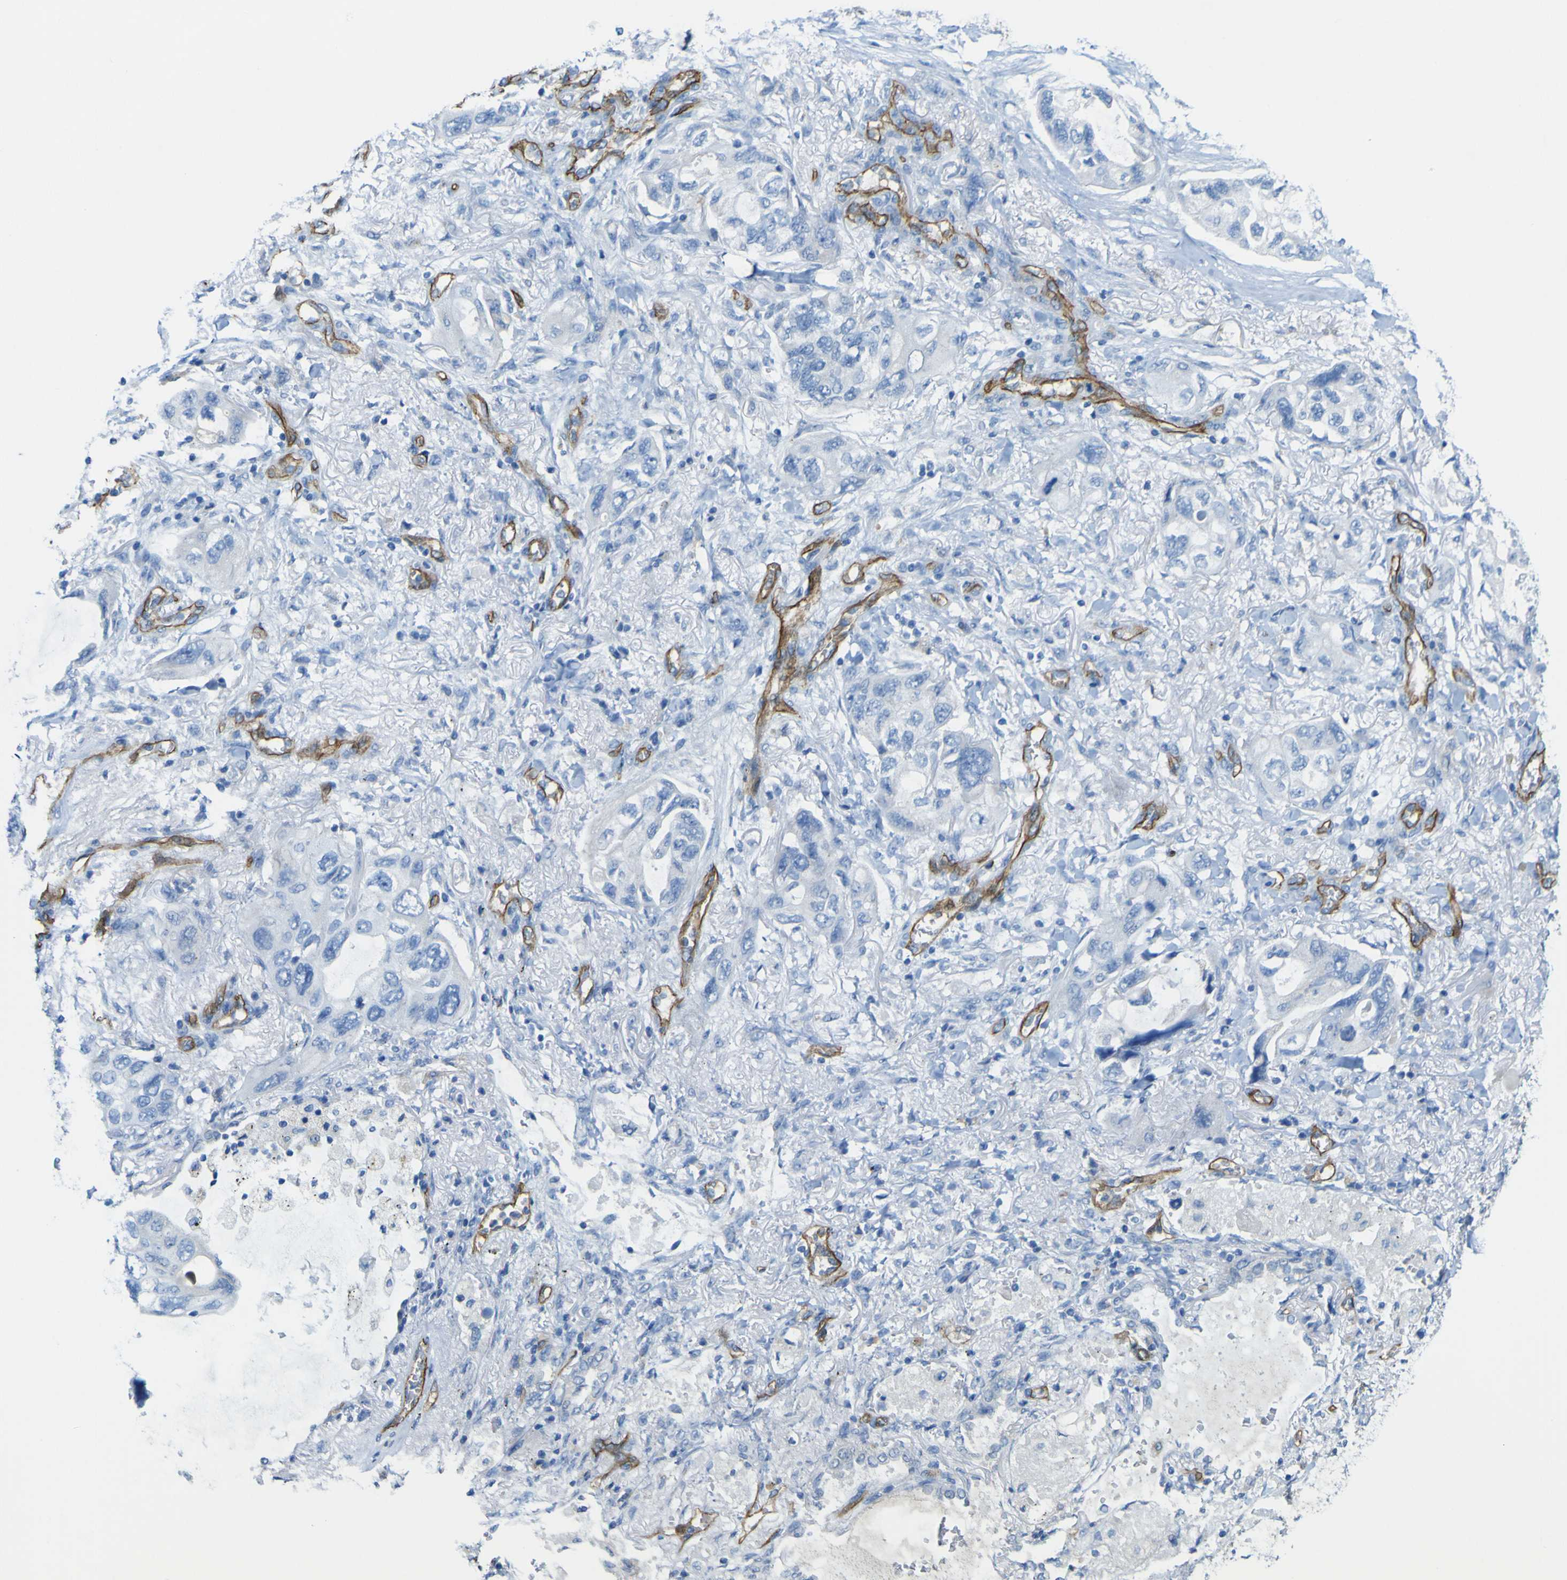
{"staining": {"intensity": "negative", "quantity": "none", "location": "none"}, "tissue": "lung cancer", "cell_type": "Tumor cells", "image_type": "cancer", "snomed": [{"axis": "morphology", "description": "Squamous cell carcinoma, NOS"}, {"axis": "topography", "description": "Lung"}], "caption": "A high-resolution micrograph shows IHC staining of lung cancer, which reveals no significant staining in tumor cells. The staining is performed using DAB (3,3'-diaminobenzidine) brown chromogen with nuclei counter-stained in using hematoxylin.", "gene": "CD93", "patient": {"sex": "female", "age": 73}}